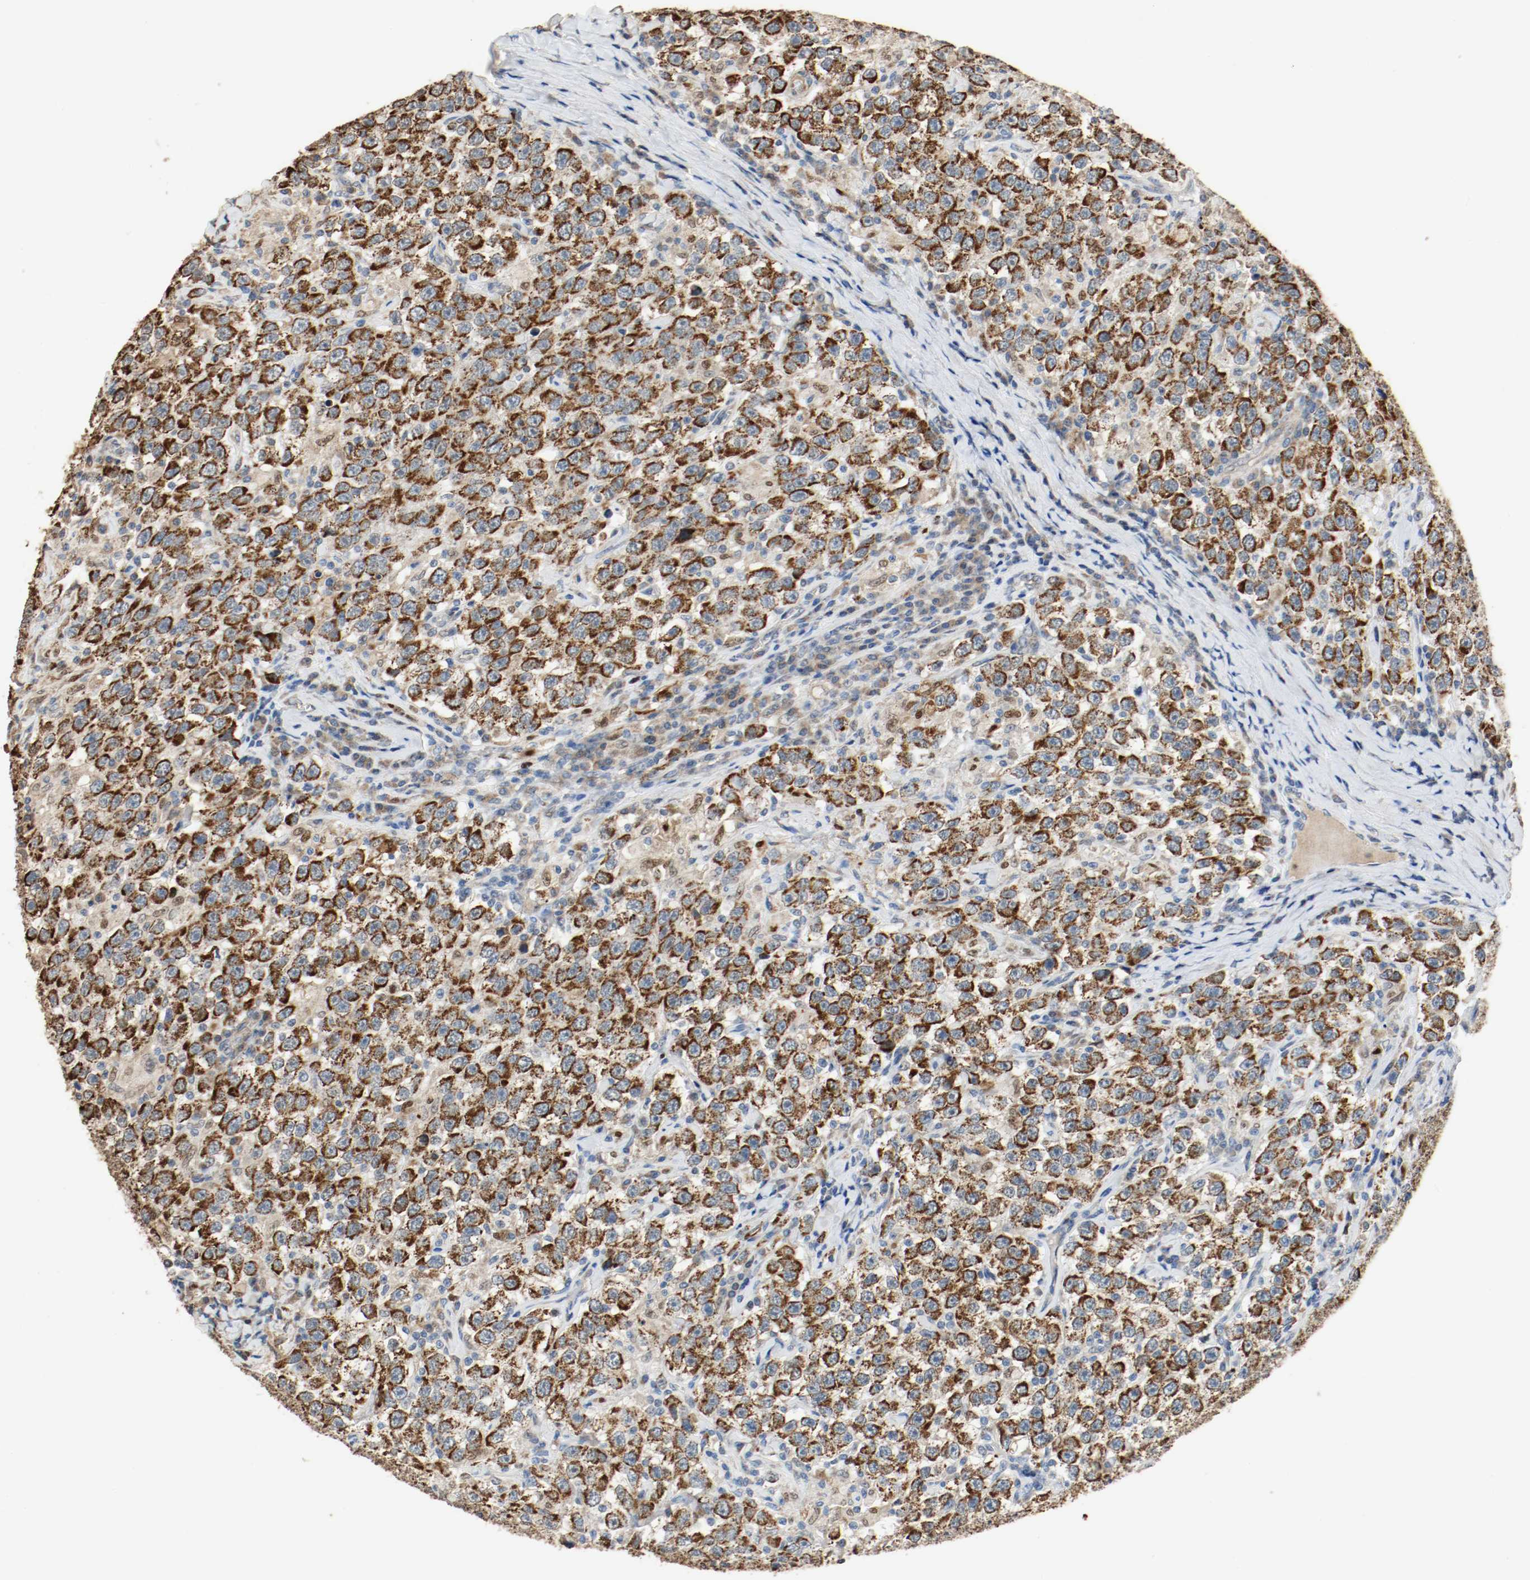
{"staining": {"intensity": "strong", "quantity": ">75%", "location": "cytoplasmic/membranous"}, "tissue": "testis cancer", "cell_type": "Tumor cells", "image_type": "cancer", "snomed": [{"axis": "morphology", "description": "Seminoma, NOS"}, {"axis": "topography", "description": "Testis"}], "caption": "About >75% of tumor cells in testis cancer (seminoma) exhibit strong cytoplasmic/membranous protein positivity as visualized by brown immunohistochemical staining.", "gene": "ALDH4A1", "patient": {"sex": "male", "age": 41}}